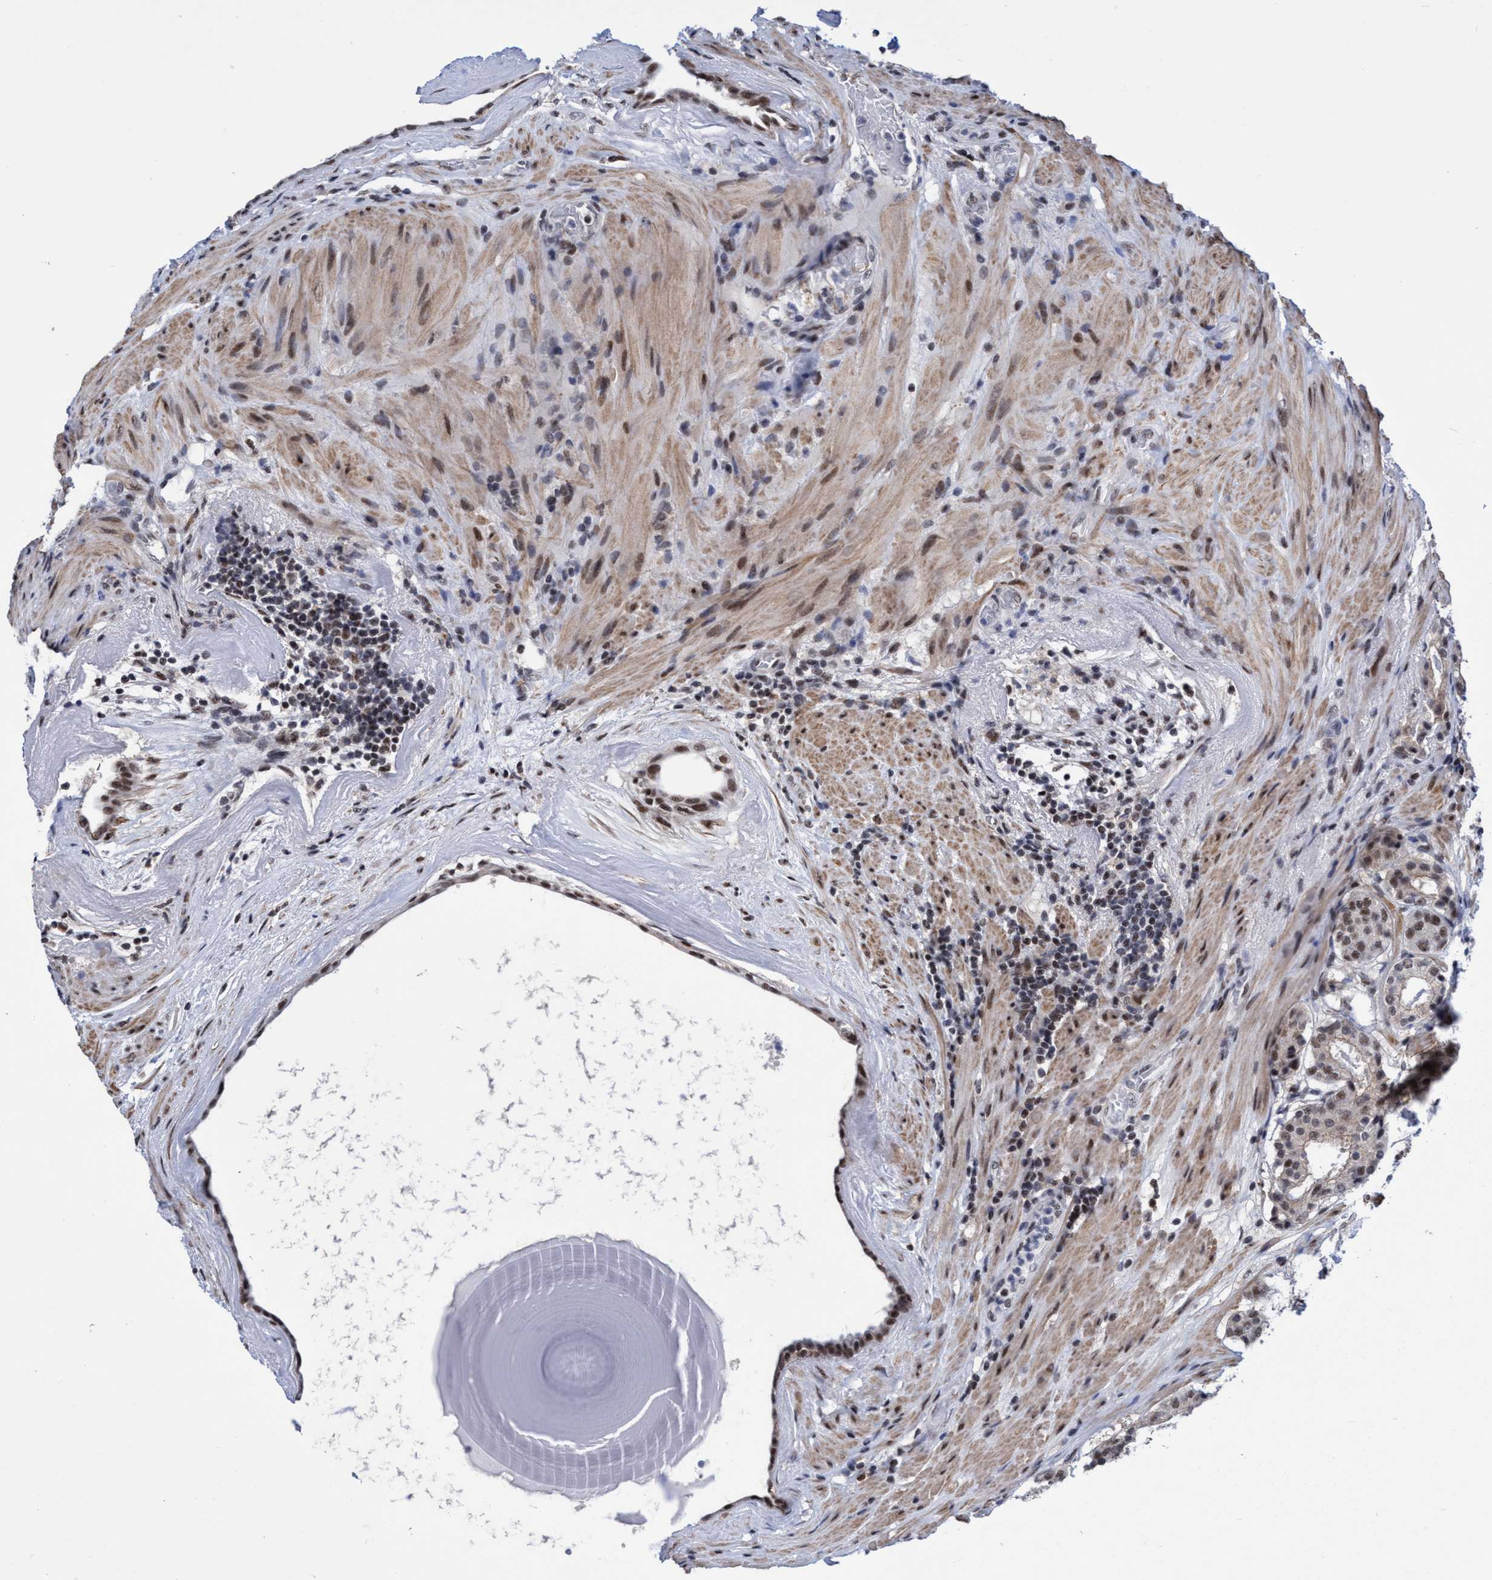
{"staining": {"intensity": "moderate", "quantity": "<25%", "location": "nuclear"}, "tissue": "prostate cancer", "cell_type": "Tumor cells", "image_type": "cancer", "snomed": [{"axis": "morphology", "description": "Adenocarcinoma, Low grade"}, {"axis": "topography", "description": "Prostate"}], "caption": "Prostate cancer stained with a brown dye exhibits moderate nuclear positive positivity in about <25% of tumor cells.", "gene": "C9orf78", "patient": {"sex": "male", "age": 69}}